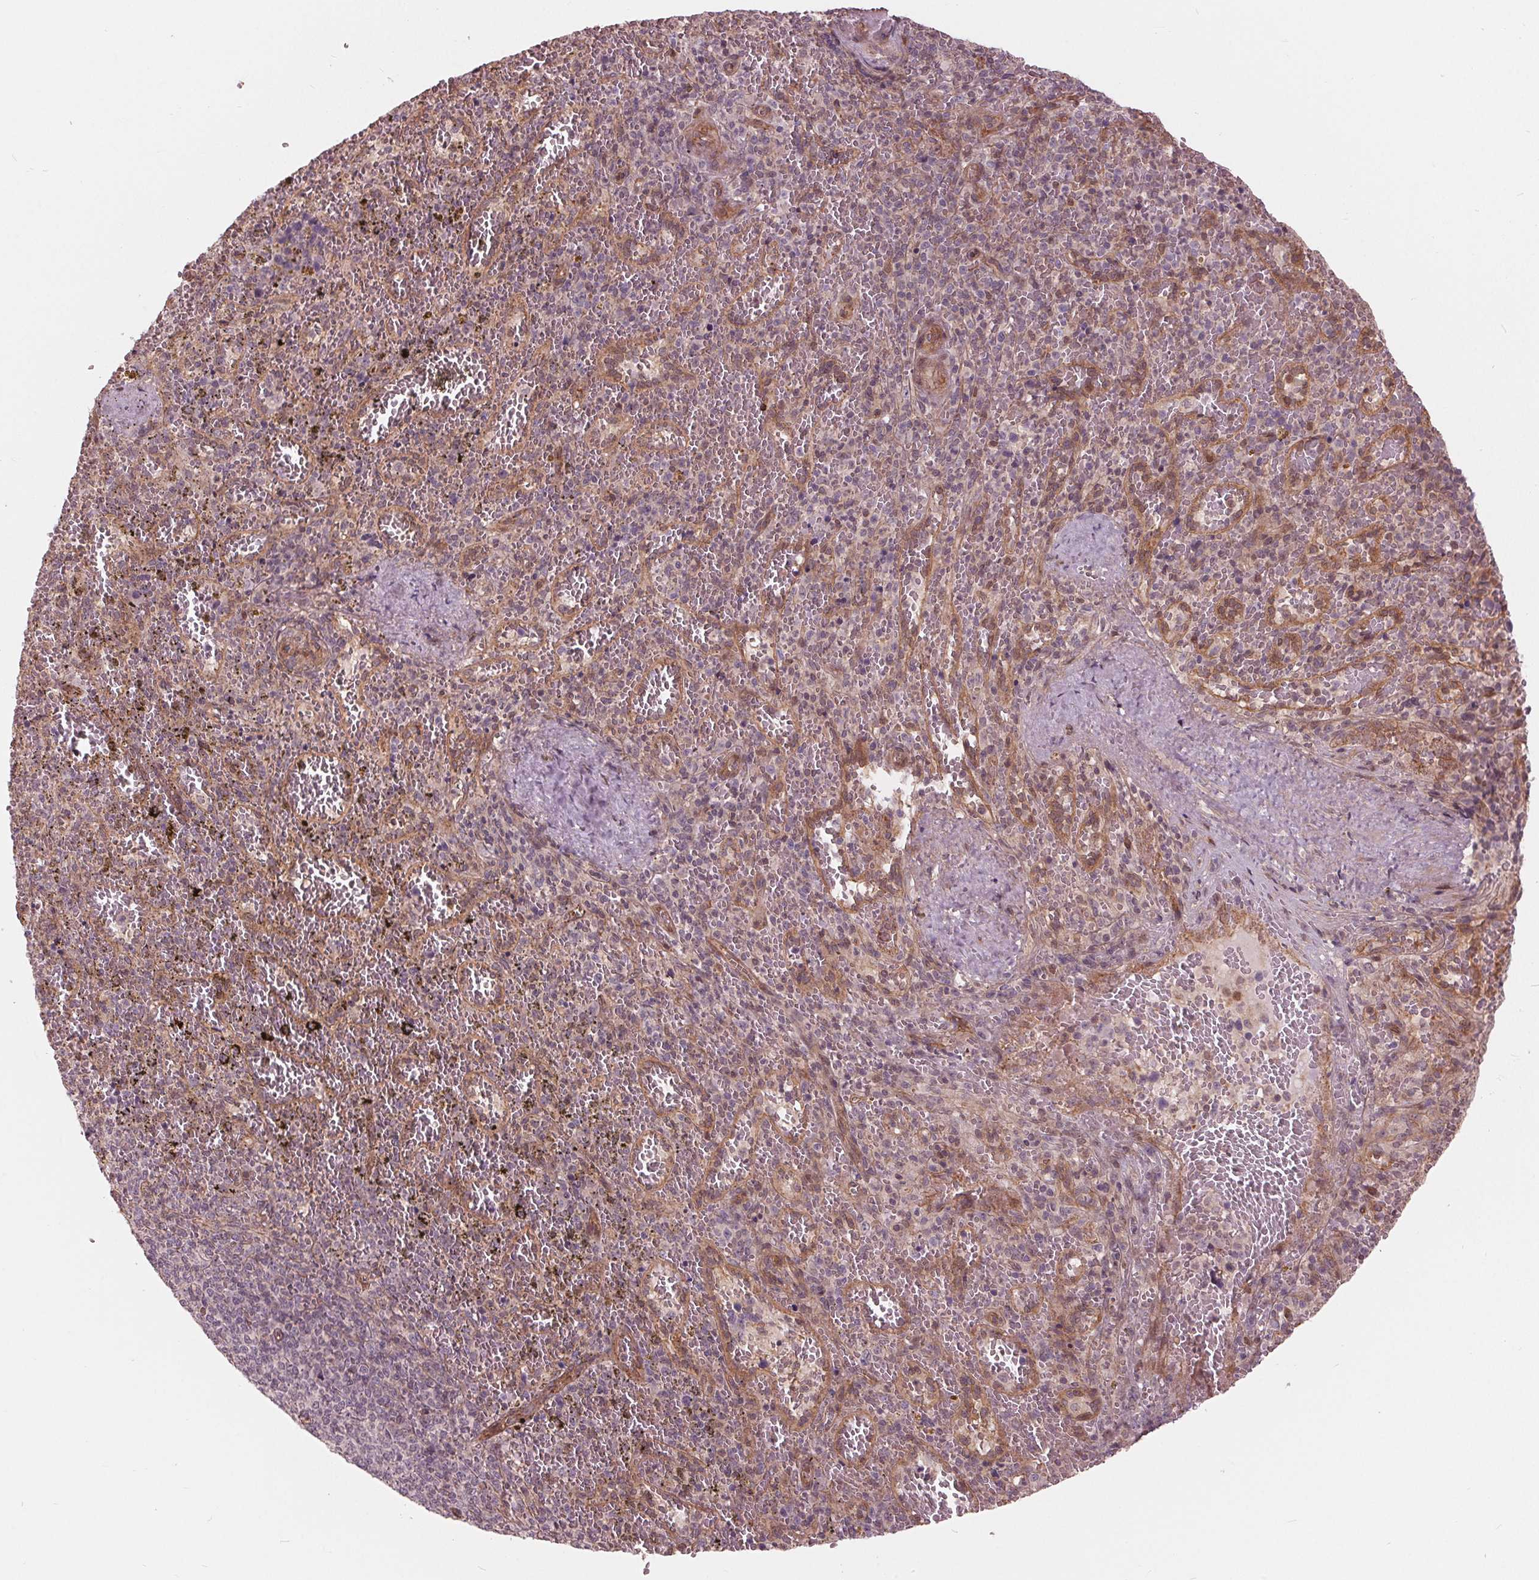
{"staining": {"intensity": "weak", "quantity": "<25%", "location": "nuclear"}, "tissue": "spleen", "cell_type": "Cells in red pulp", "image_type": "normal", "snomed": [{"axis": "morphology", "description": "Normal tissue, NOS"}, {"axis": "topography", "description": "Spleen"}], "caption": "Cells in red pulp show no significant protein positivity in unremarkable spleen.", "gene": "TXNIP", "patient": {"sex": "female", "age": 50}}